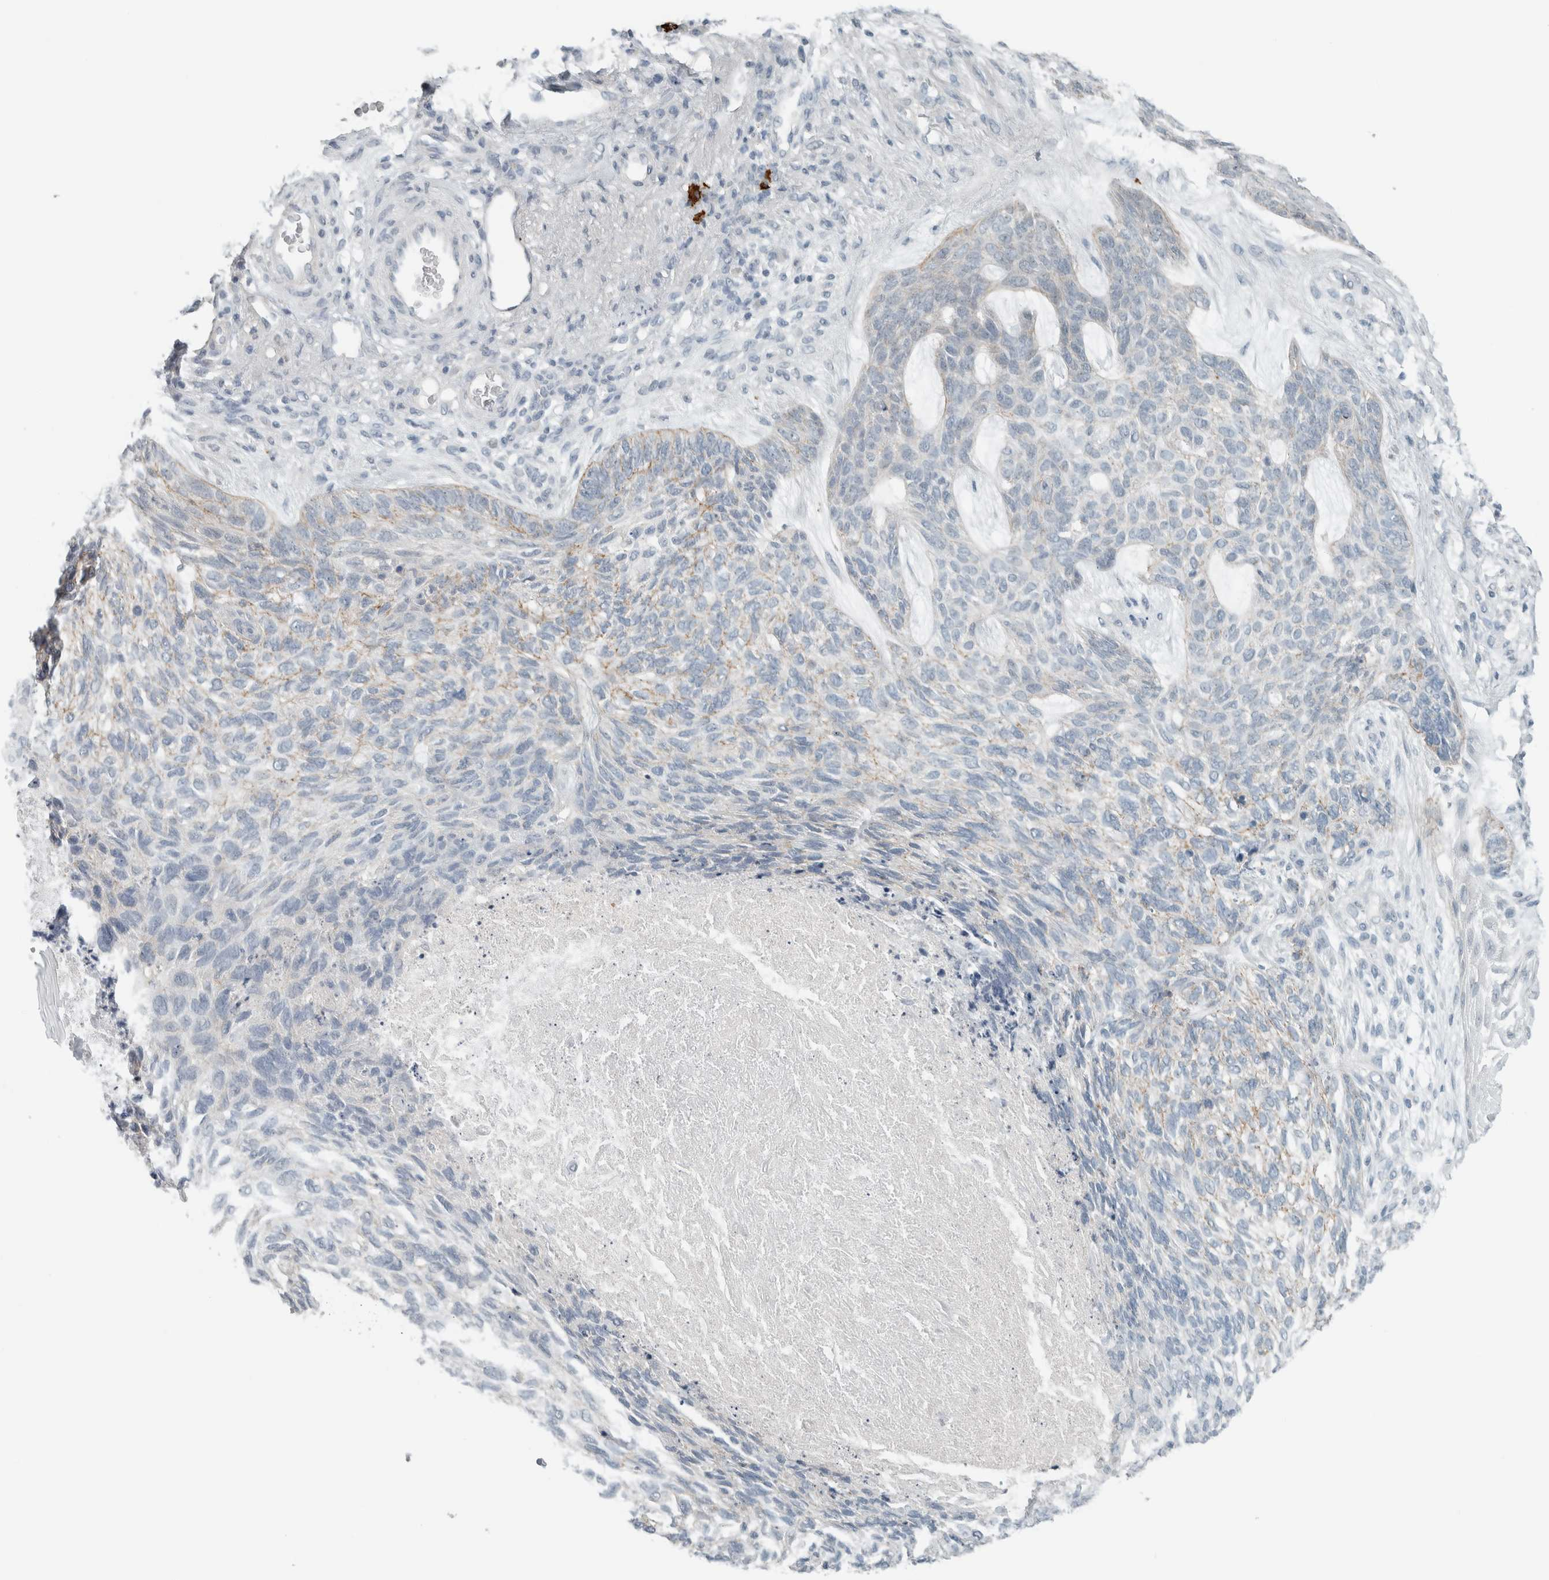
{"staining": {"intensity": "weak", "quantity": "<25%", "location": "cytoplasmic/membranous"}, "tissue": "skin cancer", "cell_type": "Tumor cells", "image_type": "cancer", "snomed": [{"axis": "morphology", "description": "Basal cell carcinoma"}, {"axis": "topography", "description": "Skin"}], "caption": "There is no significant expression in tumor cells of skin cancer (basal cell carcinoma).", "gene": "TRIT1", "patient": {"sex": "male", "age": 55}}